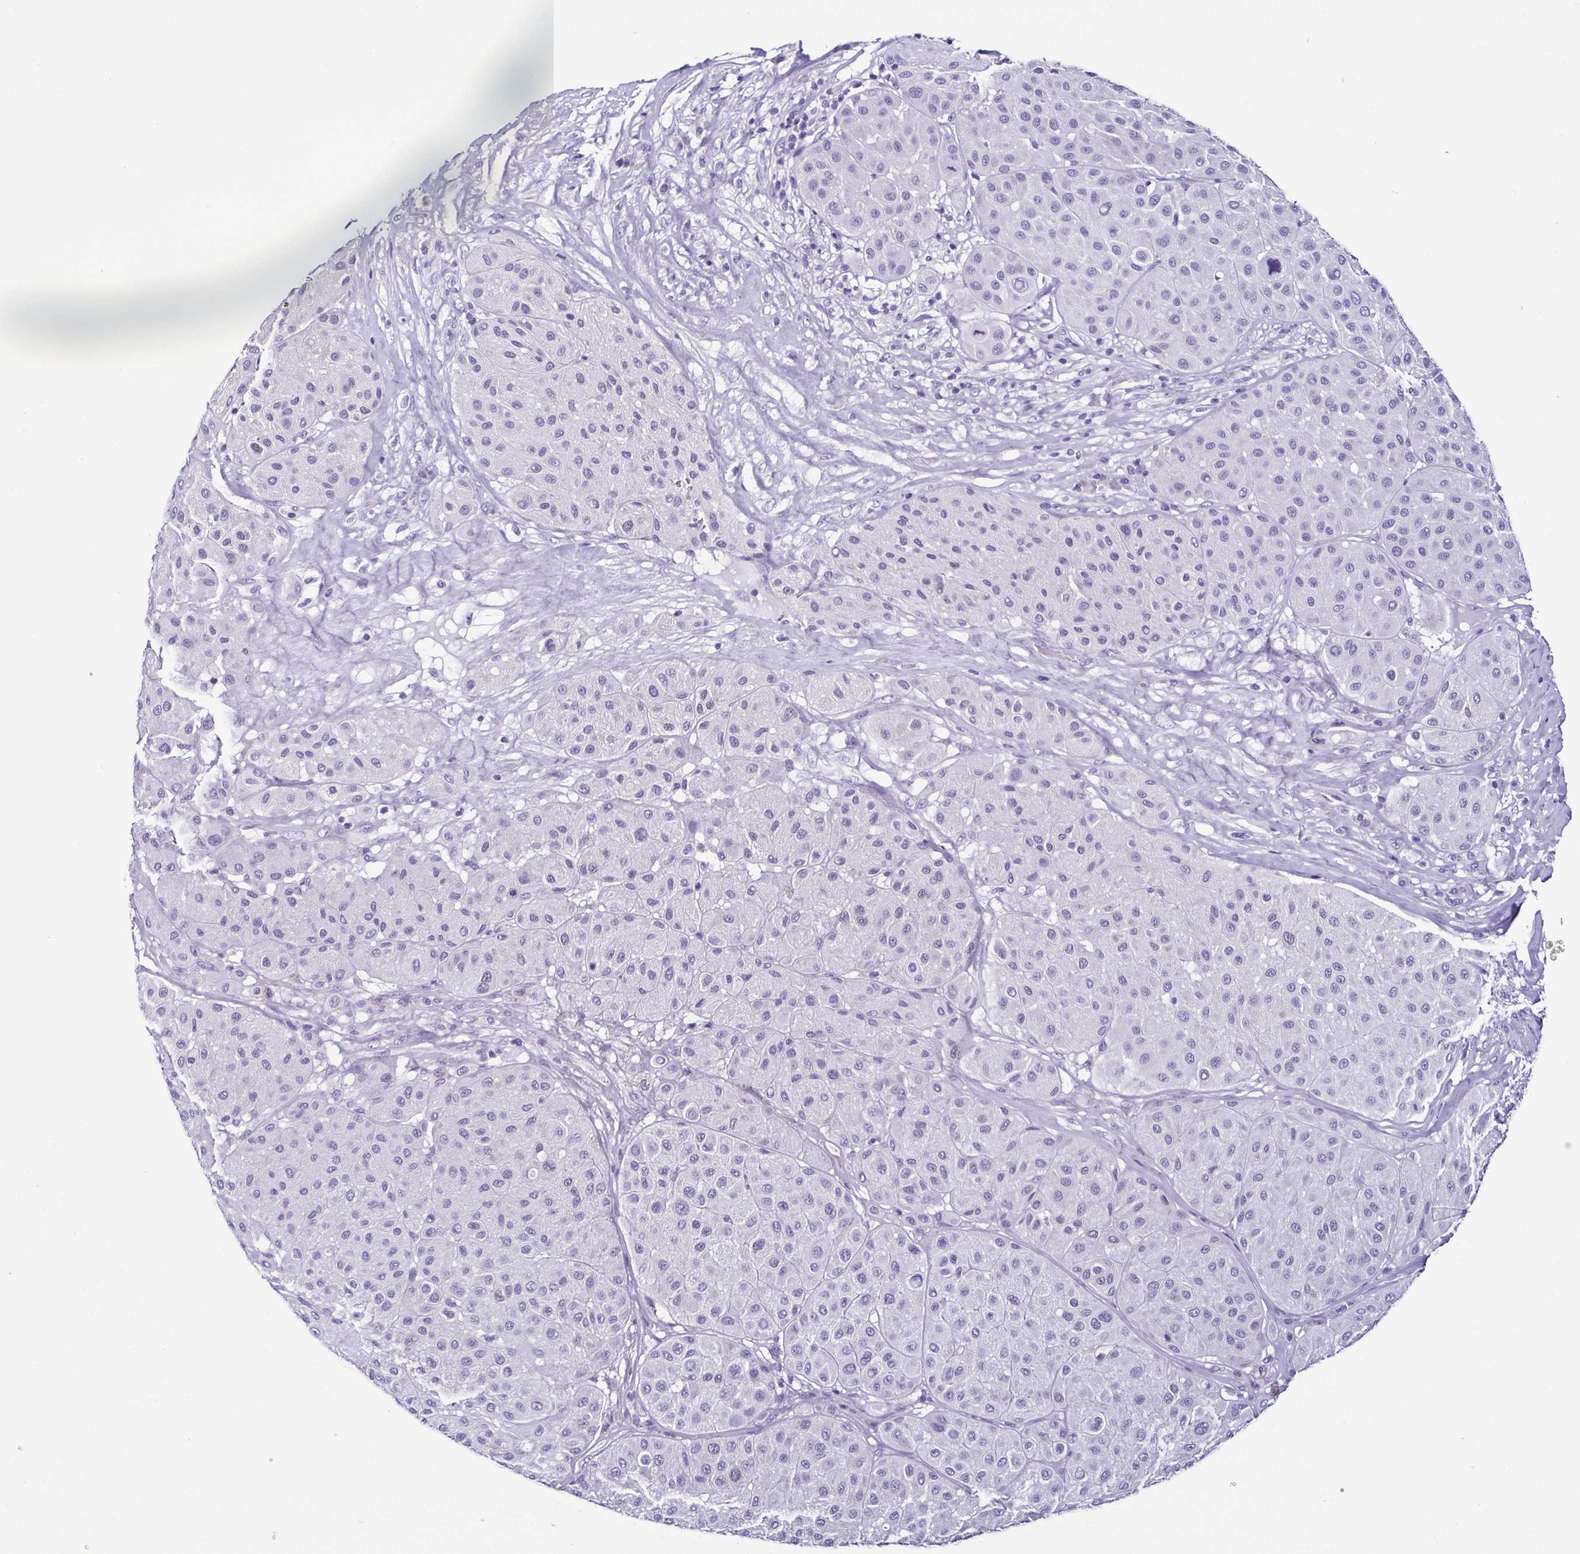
{"staining": {"intensity": "negative", "quantity": "none", "location": "none"}, "tissue": "melanoma", "cell_type": "Tumor cells", "image_type": "cancer", "snomed": [{"axis": "morphology", "description": "Malignant melanoma, Metastatic site"}, {"axis": "topography", "description": "Smooth muscle"}], "caption": "DAB (3,3'-diaminobenzidine) immunohistochemical staining of human malignant melanoma (metastatic site) reveals no significant staining in tumor cells. (DAB (3,3'-diaminobenzidine) IHC with hematoxylin counter stain).", "gene": "SRL", "patient": {"sex": "male", "age": 41}}